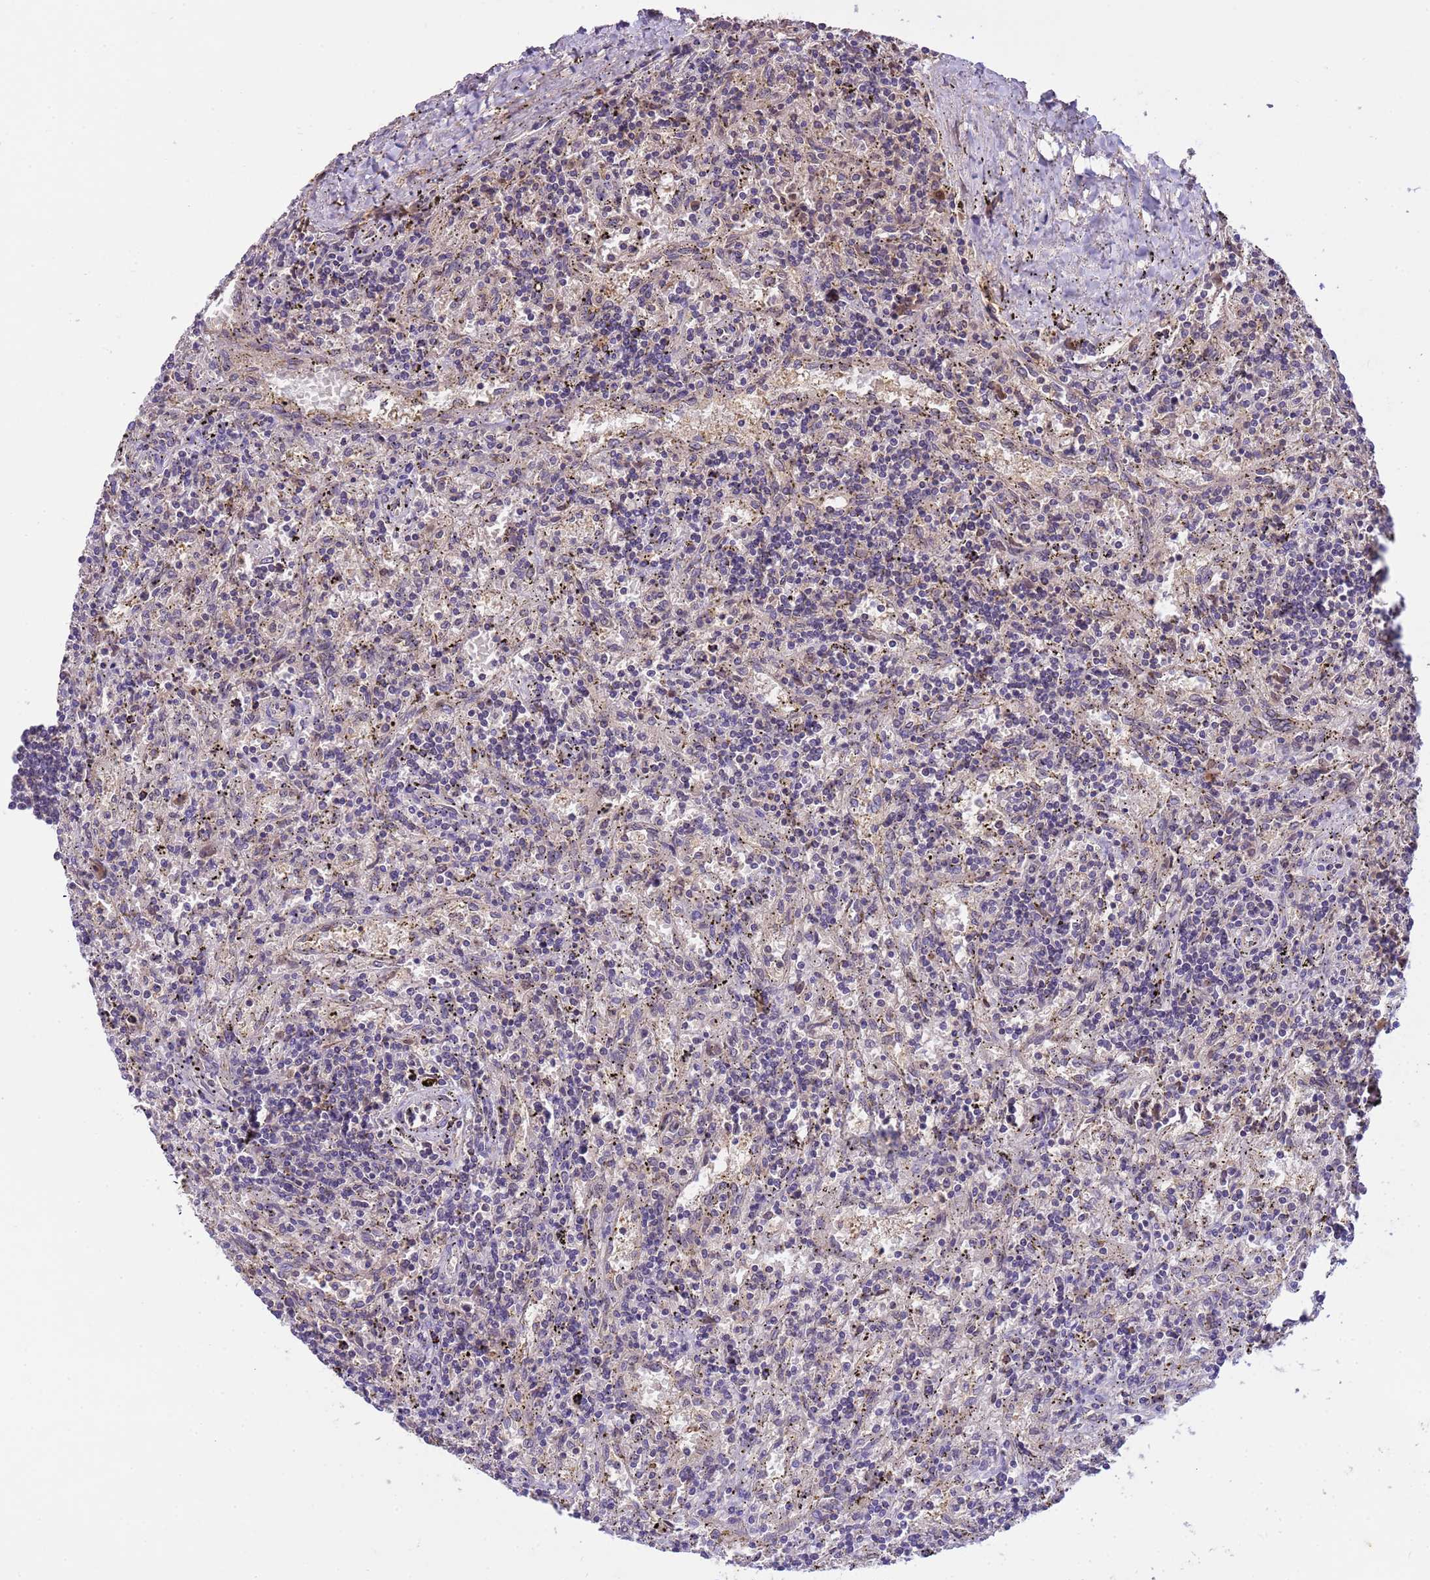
{"staining": {"intensity": "negative", "quantity": "none", "location": "none"}, "tissue": "lymphoma", "cell_type": "Tumor cells", "image_type": "cancer", "snomed": [{"axis": "morphology", "description": "Malignant lymphoma, non-Hodgkin's type, Low grade"}, {"axis": "topography", "description": "Spleen"}], "caption": "Immunohistochemical staining of human malignant lymphoma, non-Hodgkin's type (low-grade) displays no significant expression in tumor cells. Nuclei are stained in blue.", "gene": "PLCXD3", "patient": {"sex": "male", "age": 76}}